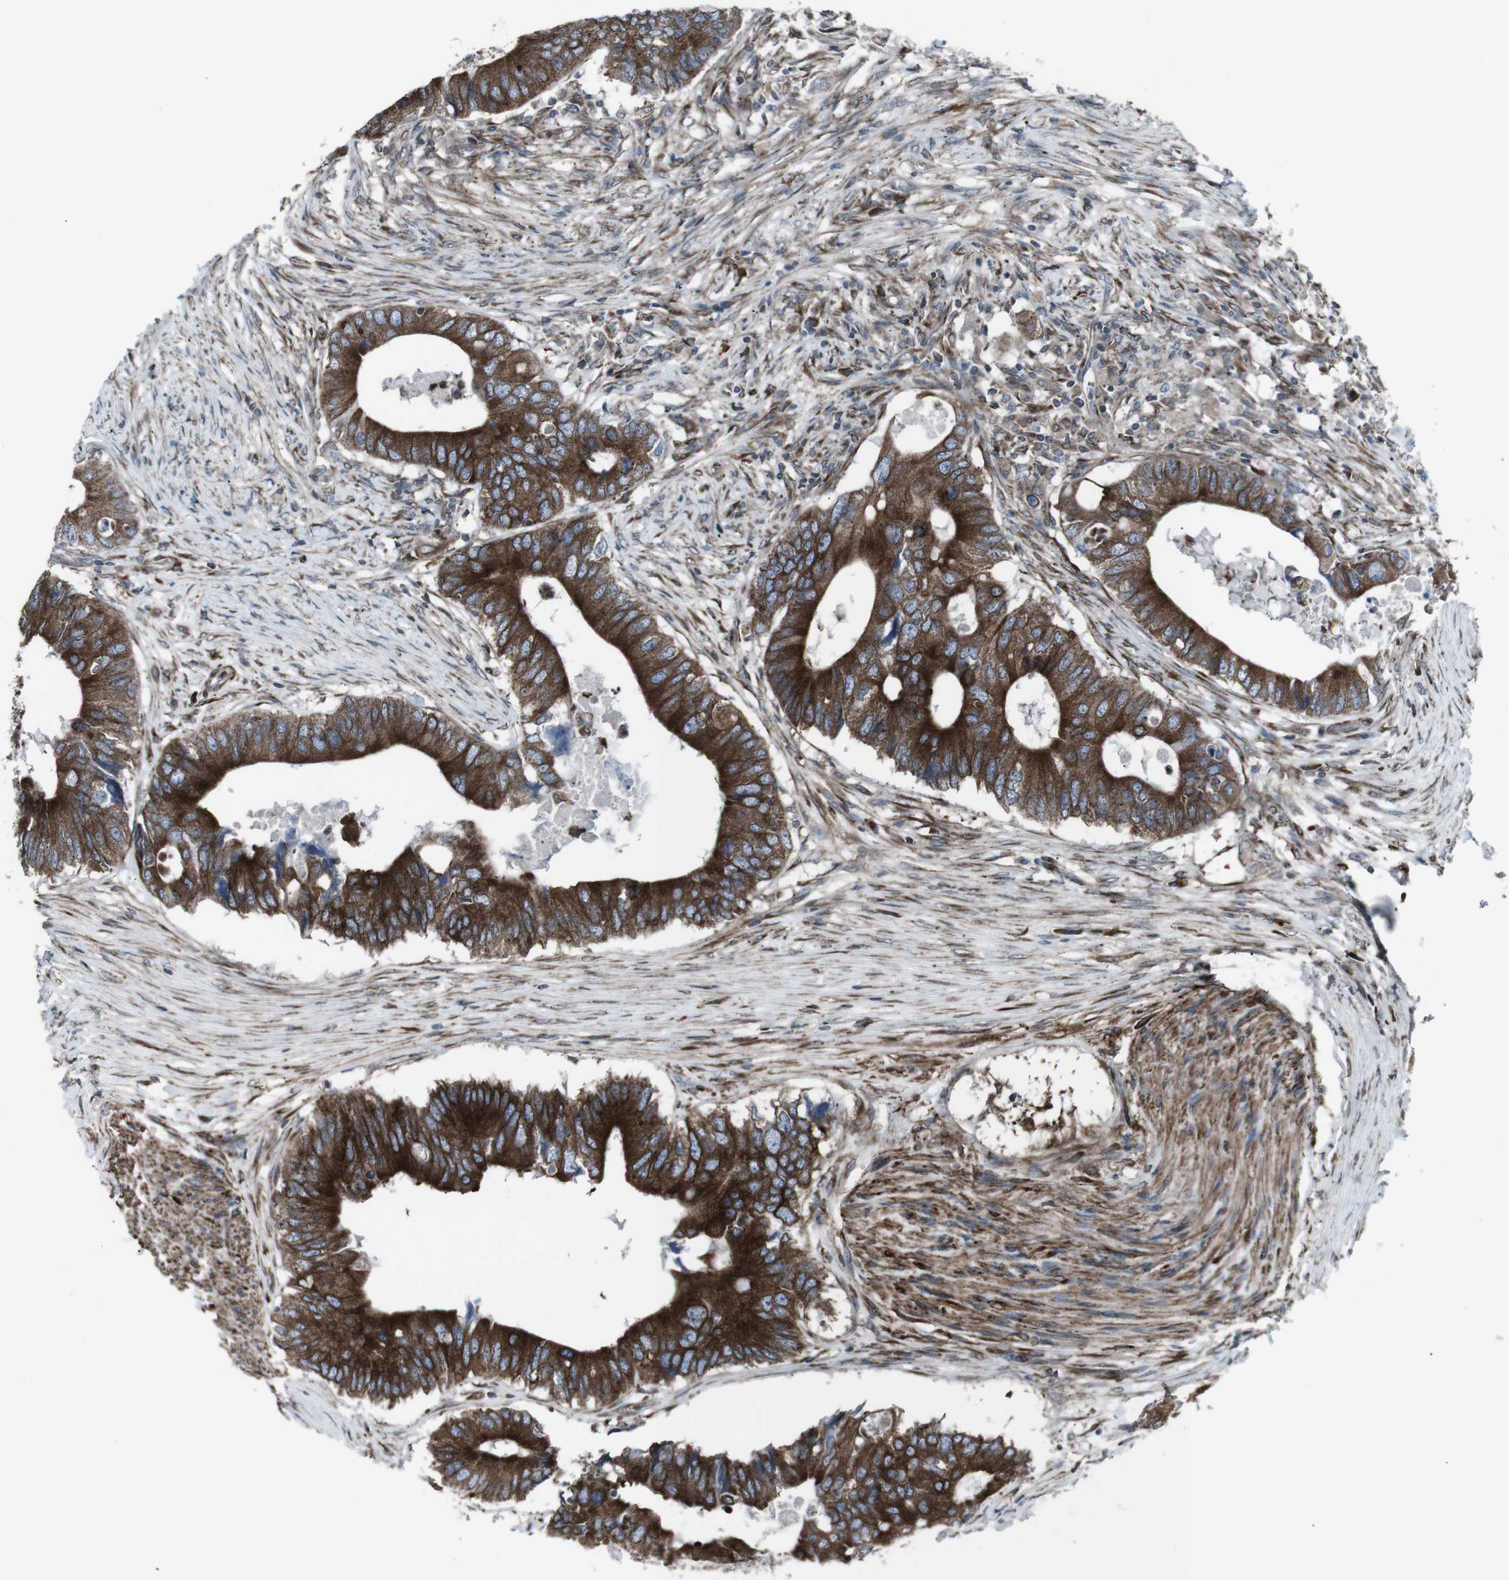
{"staining": {"intensity": "strong", "quantity": ">75%", "location": "cytoplasmic/membranous"}, "tissue": "colorectal cancer", "cell_type": "Tumor cells", "image_type": "cancer", "snomed": [{"axis": "morphology", "description": "Adenocarcinoma, NOS"}, {"axis": "topography", "description": "Colon"}], "caption": "A brown stain labels strong cytoplasmic/membranous expression of a protein in colorectal cancer (adenocarcinoma) tumor cells. (DAB (3,3'-diaminobenzidine) IHC with brightfield microscopy, high magnification).", "gene": "LNPK", "patient": {"sex": "male", "age": 71}}